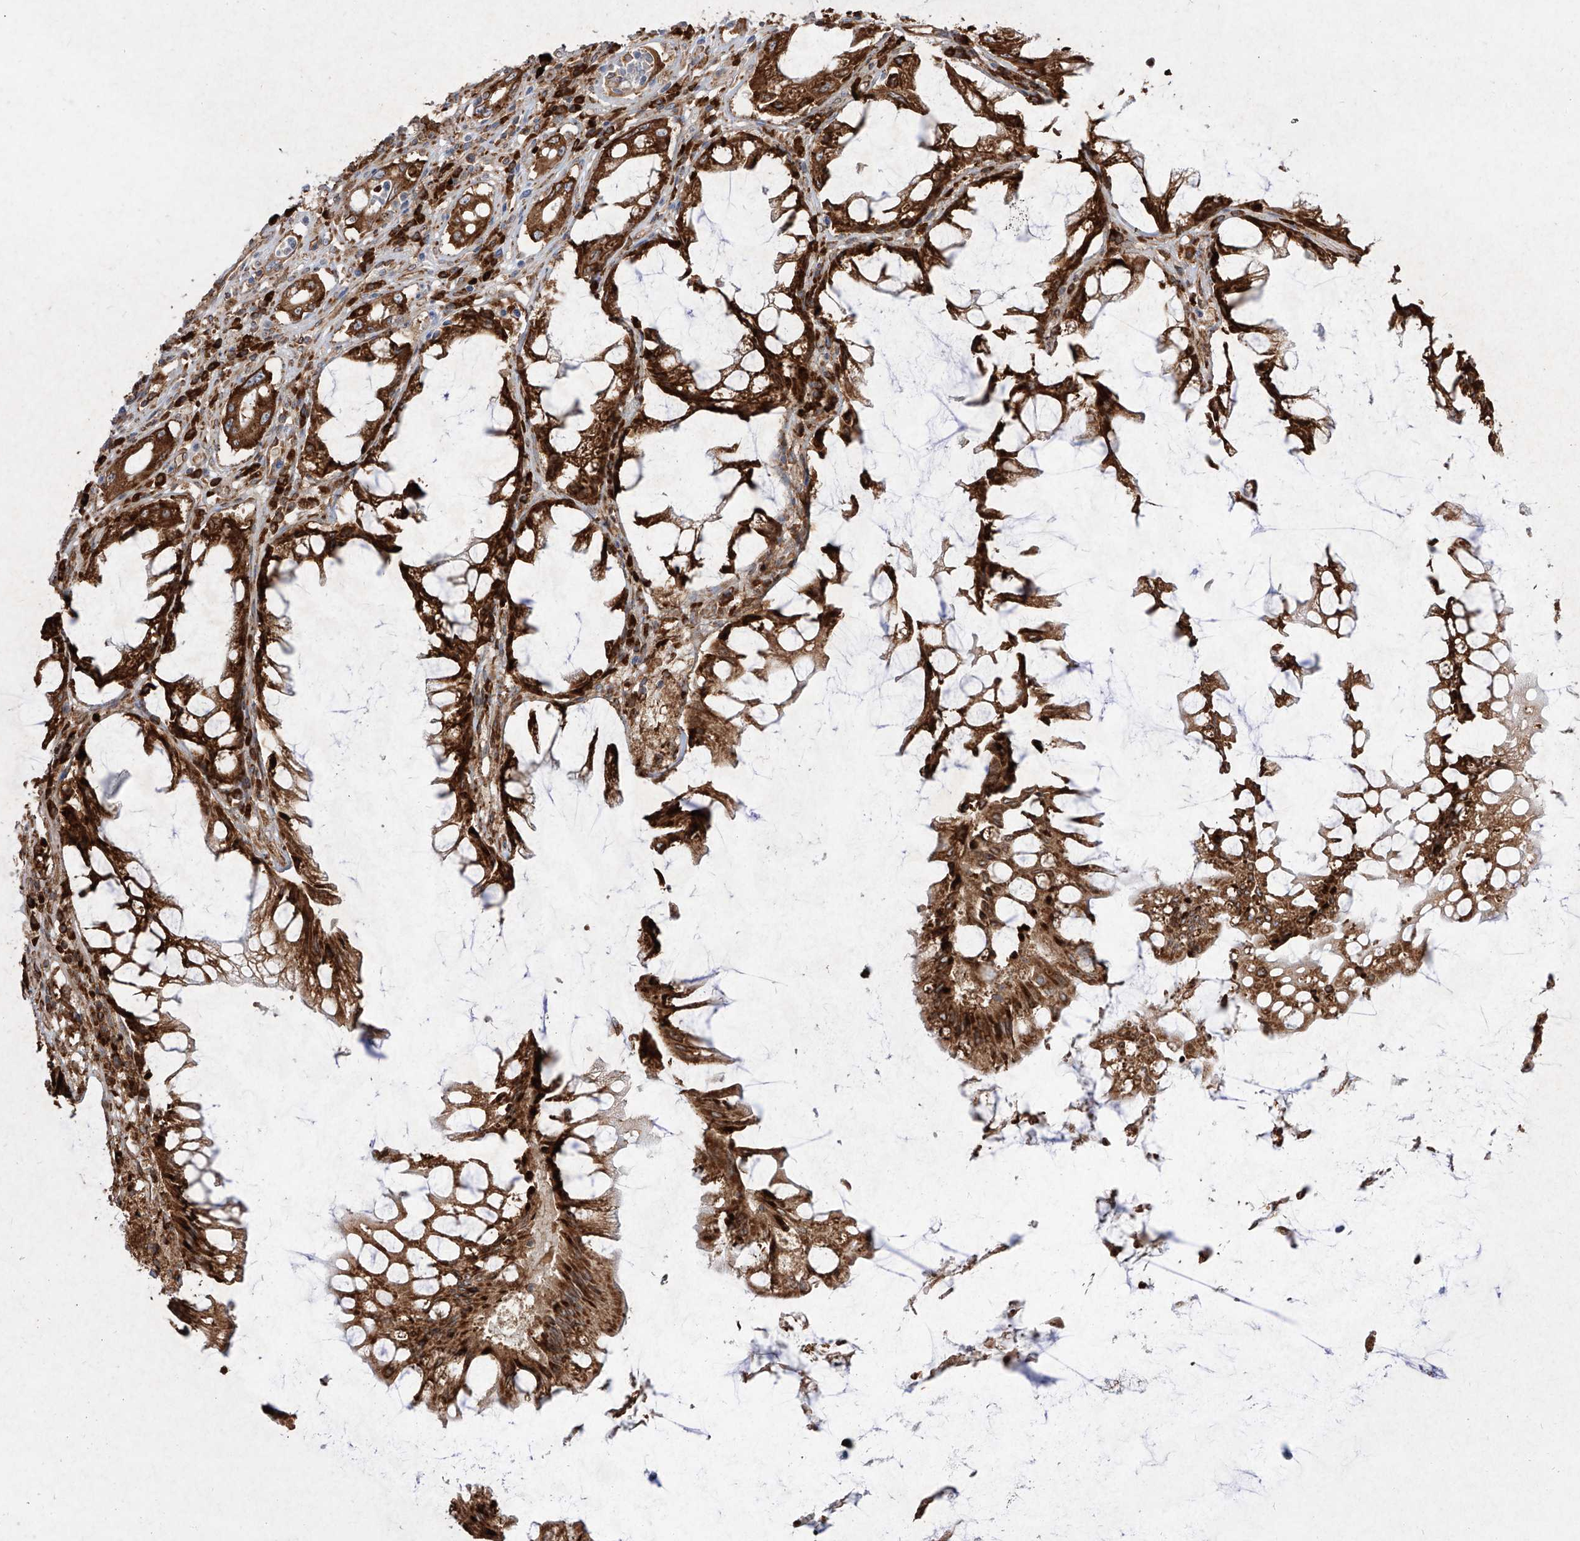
{"staining": {"intensity": "strong", "quantity": ">75%", "location": "cytoplasmic/membranous"}, "tissue": "colorectal cancer", "cell_type": "Tumor cells", "image_type": "cancer", "snomed": [{"axis": "morphology", "description": "Adenocarcinoma, NOS"}, {"axis": "topography", "description": "Rectum"}], "caption": "Colorectal cancer (adenocarcinoma) stained with immunohistochemistry (IHC) exhibits strong cytoplasmic/membranous staining in about >75% of tumor cells. The protein of interest is shown in brown color, while the nuclei are stained blue.", "gene": "RPS25", "patient": {"sex": "female", "age": 65}}